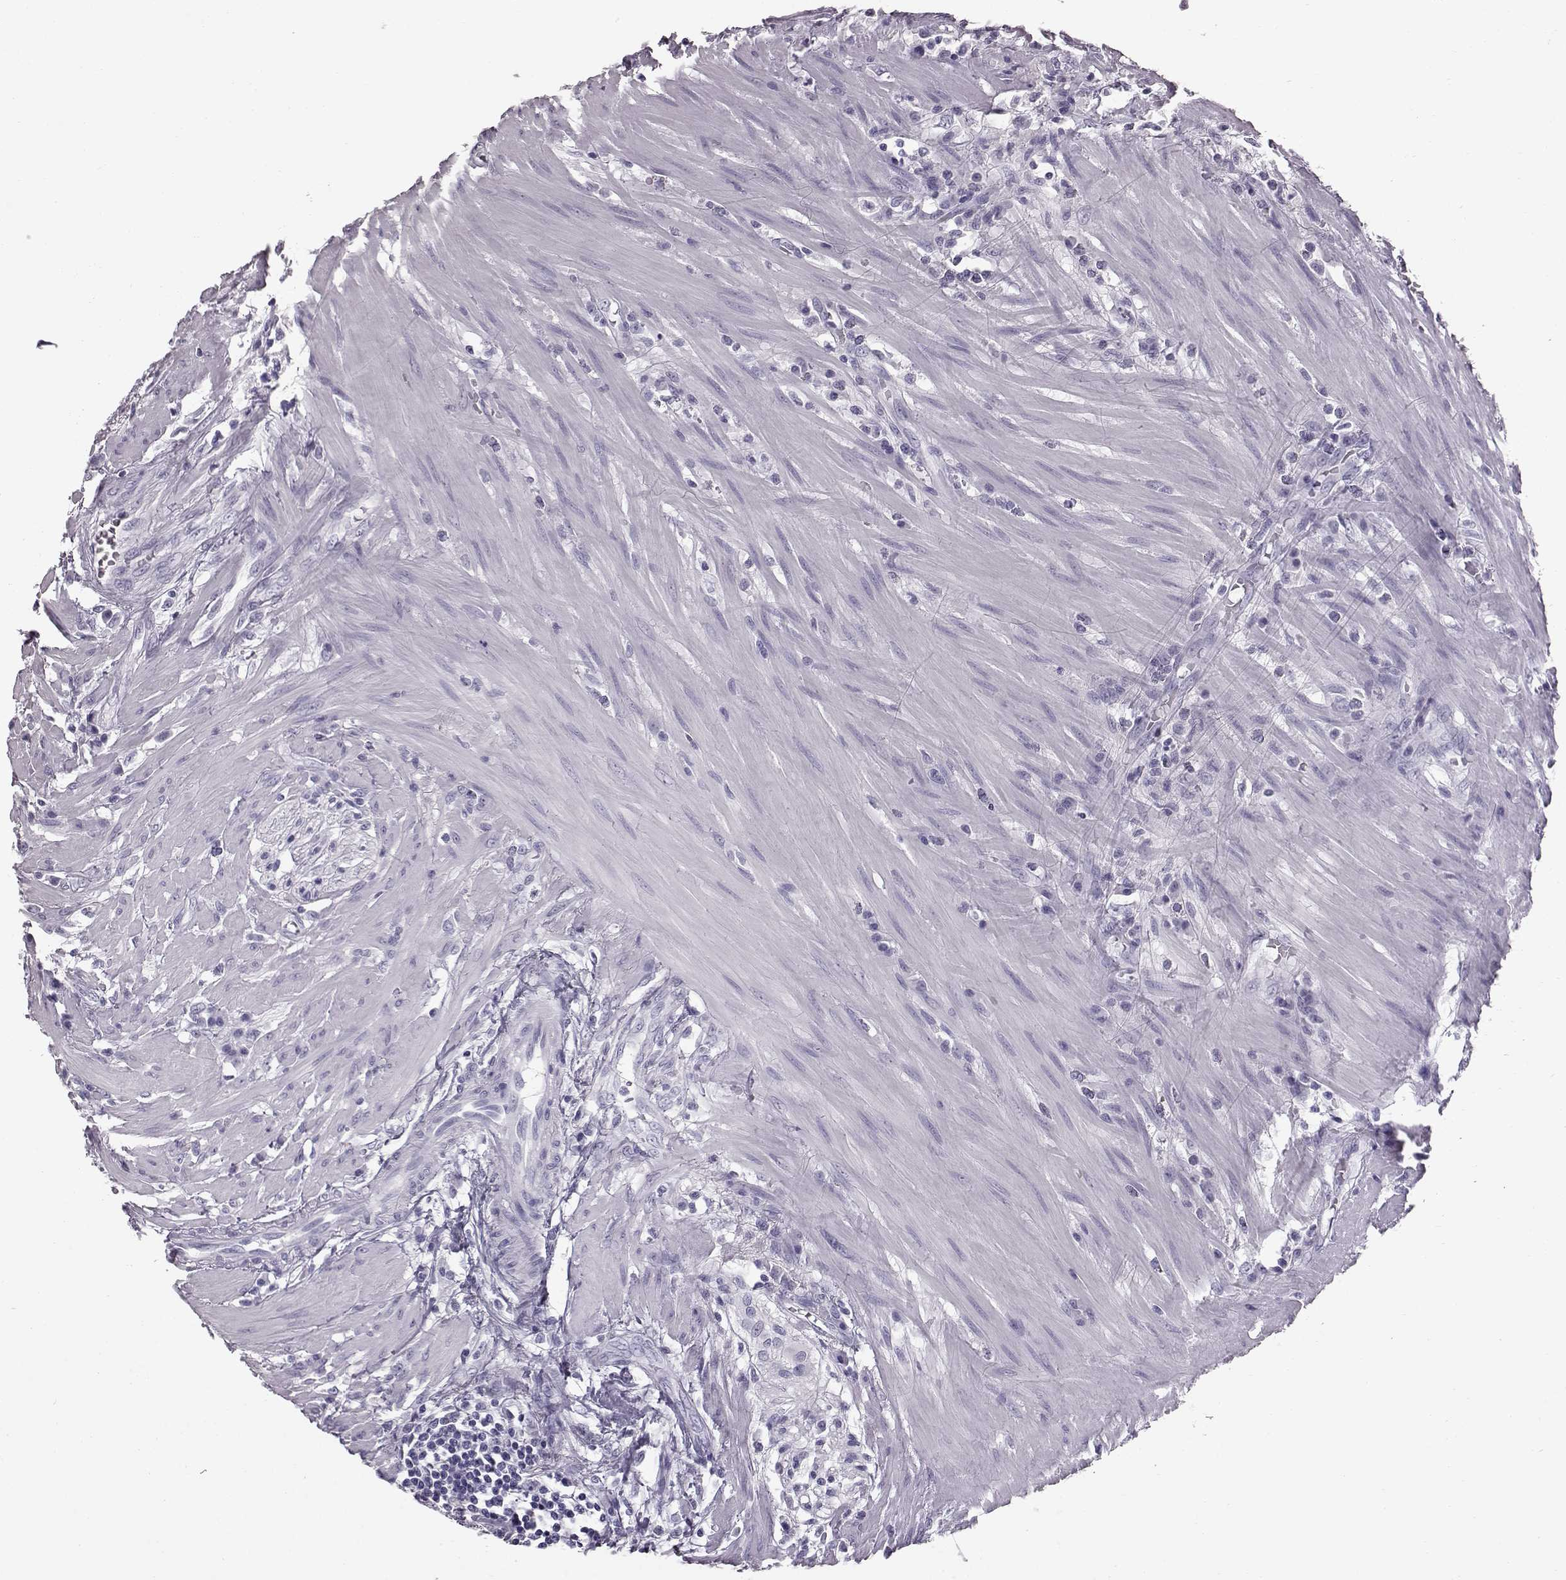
{"staining": {"intensity": "negative", "quantity": "none", "location": "none"}, "tissue": "colorectal cancer", "cell_type": "Tumor cells", "image_type": "cancer", "snomed": [{"axis": "morphology", "description": "Adenocarcinoma, NOS"}, {"axis": "topography", "description": "Colon"}], "caption": "This is an immunohistochemistry (IHC) image of human colorectal cancer. There is no positivity in tumor cells.", "gene": "TCHHL1", "patient": {"sex": "male", "age": 57}}